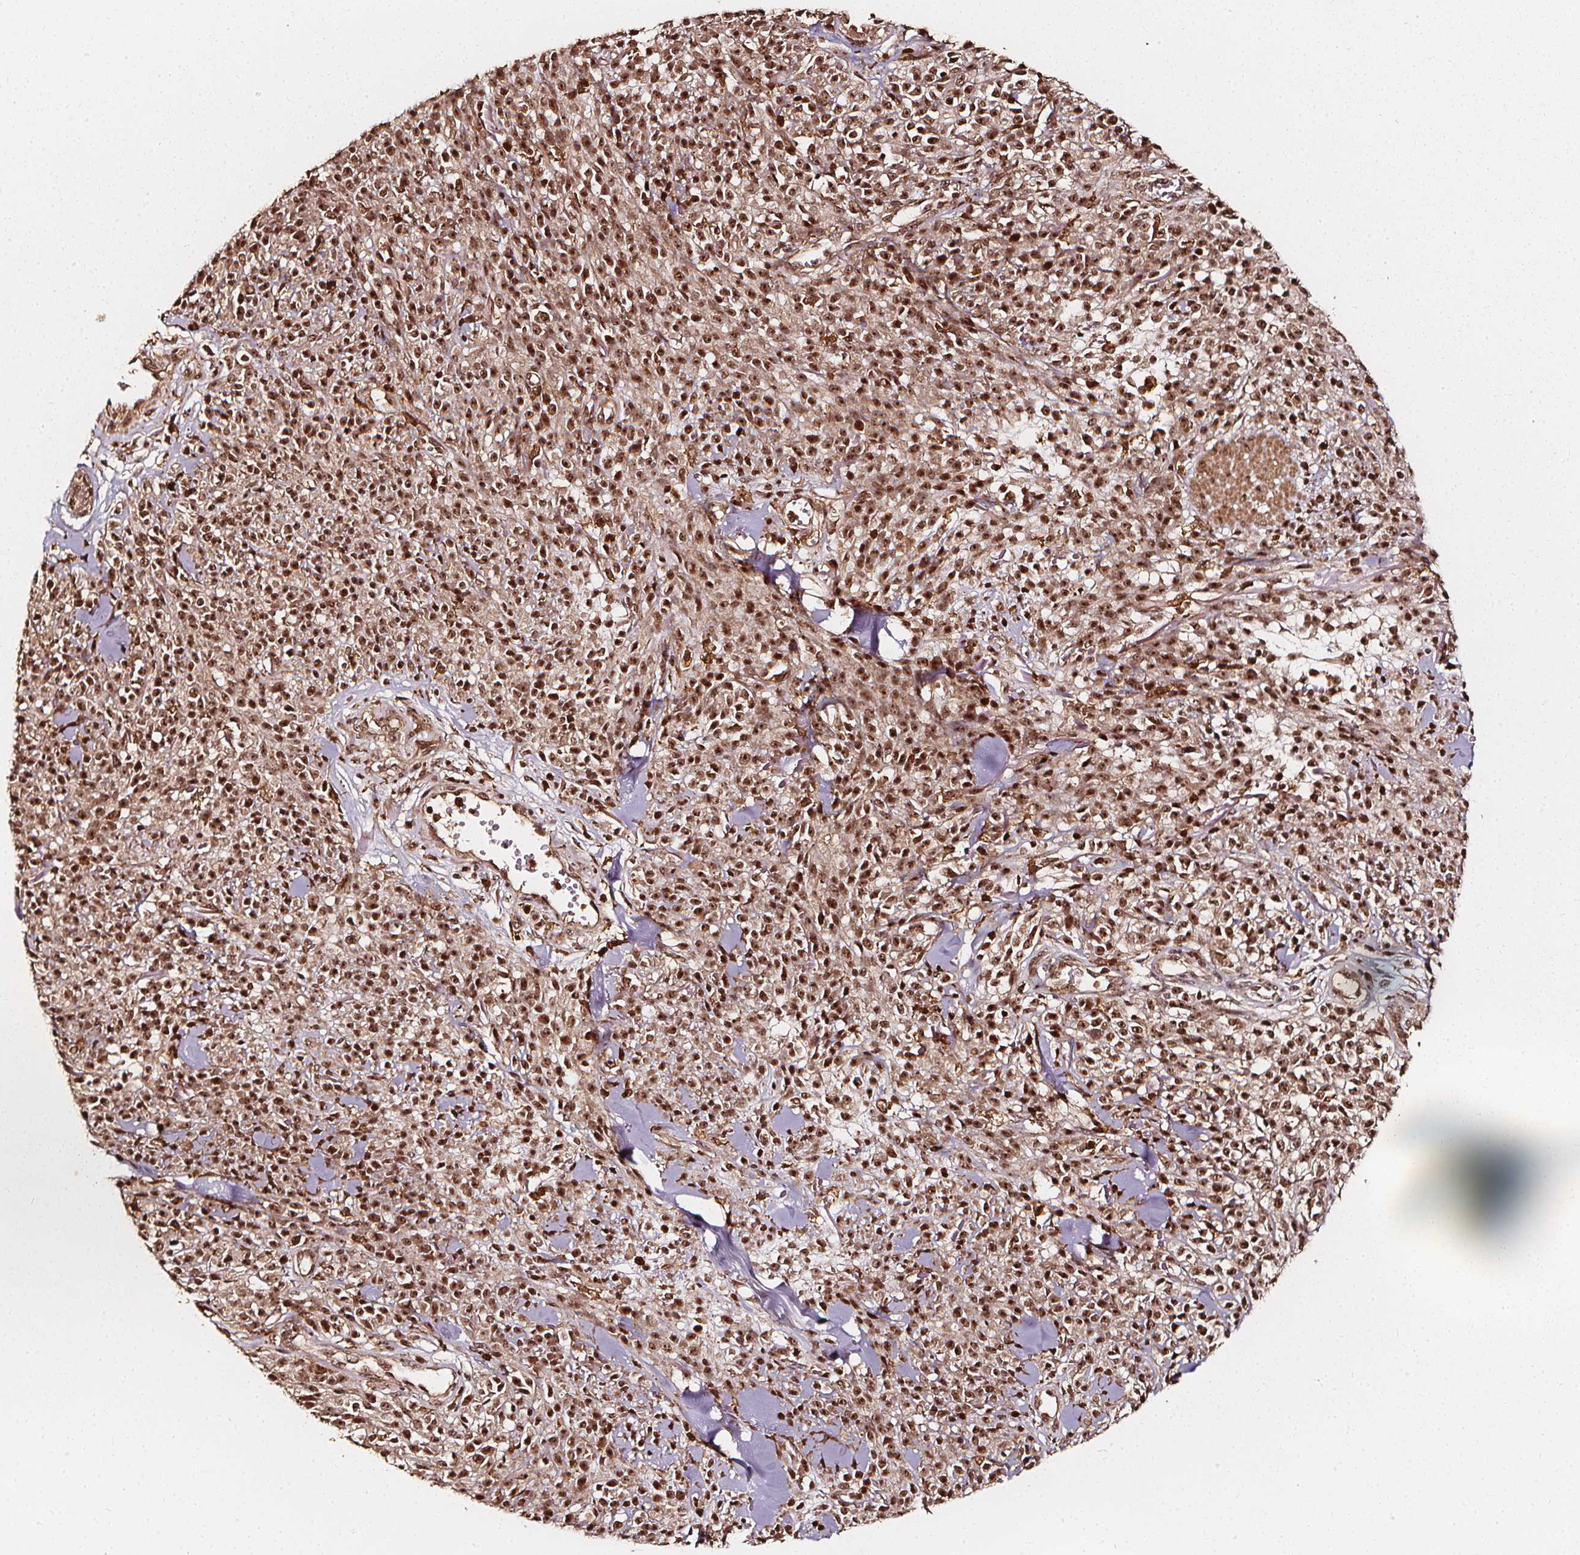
{"staining": {"intensity": "strong", "quantity": ">75%", "location": "cytoplasmic/membranous,nuclear"}, "tissue": "melanoma", "cell_type": "Tumor cells", "image_type": "cancer", "snomed": [{"axis": "morphology", "description": "Malignant melanoma, NOS"}, {"axis": "topography", "description": "Skin"}, {"axis": "topography", "description": "Skin of trunk"}], "caption": "Tumor cells show strong cytoplasmic/membranous and nuclear expression in approximately >75% of cells in malignant melanoma.", "gene": "EXOSC9", "patient": {"sex": "male", "age": 74}}